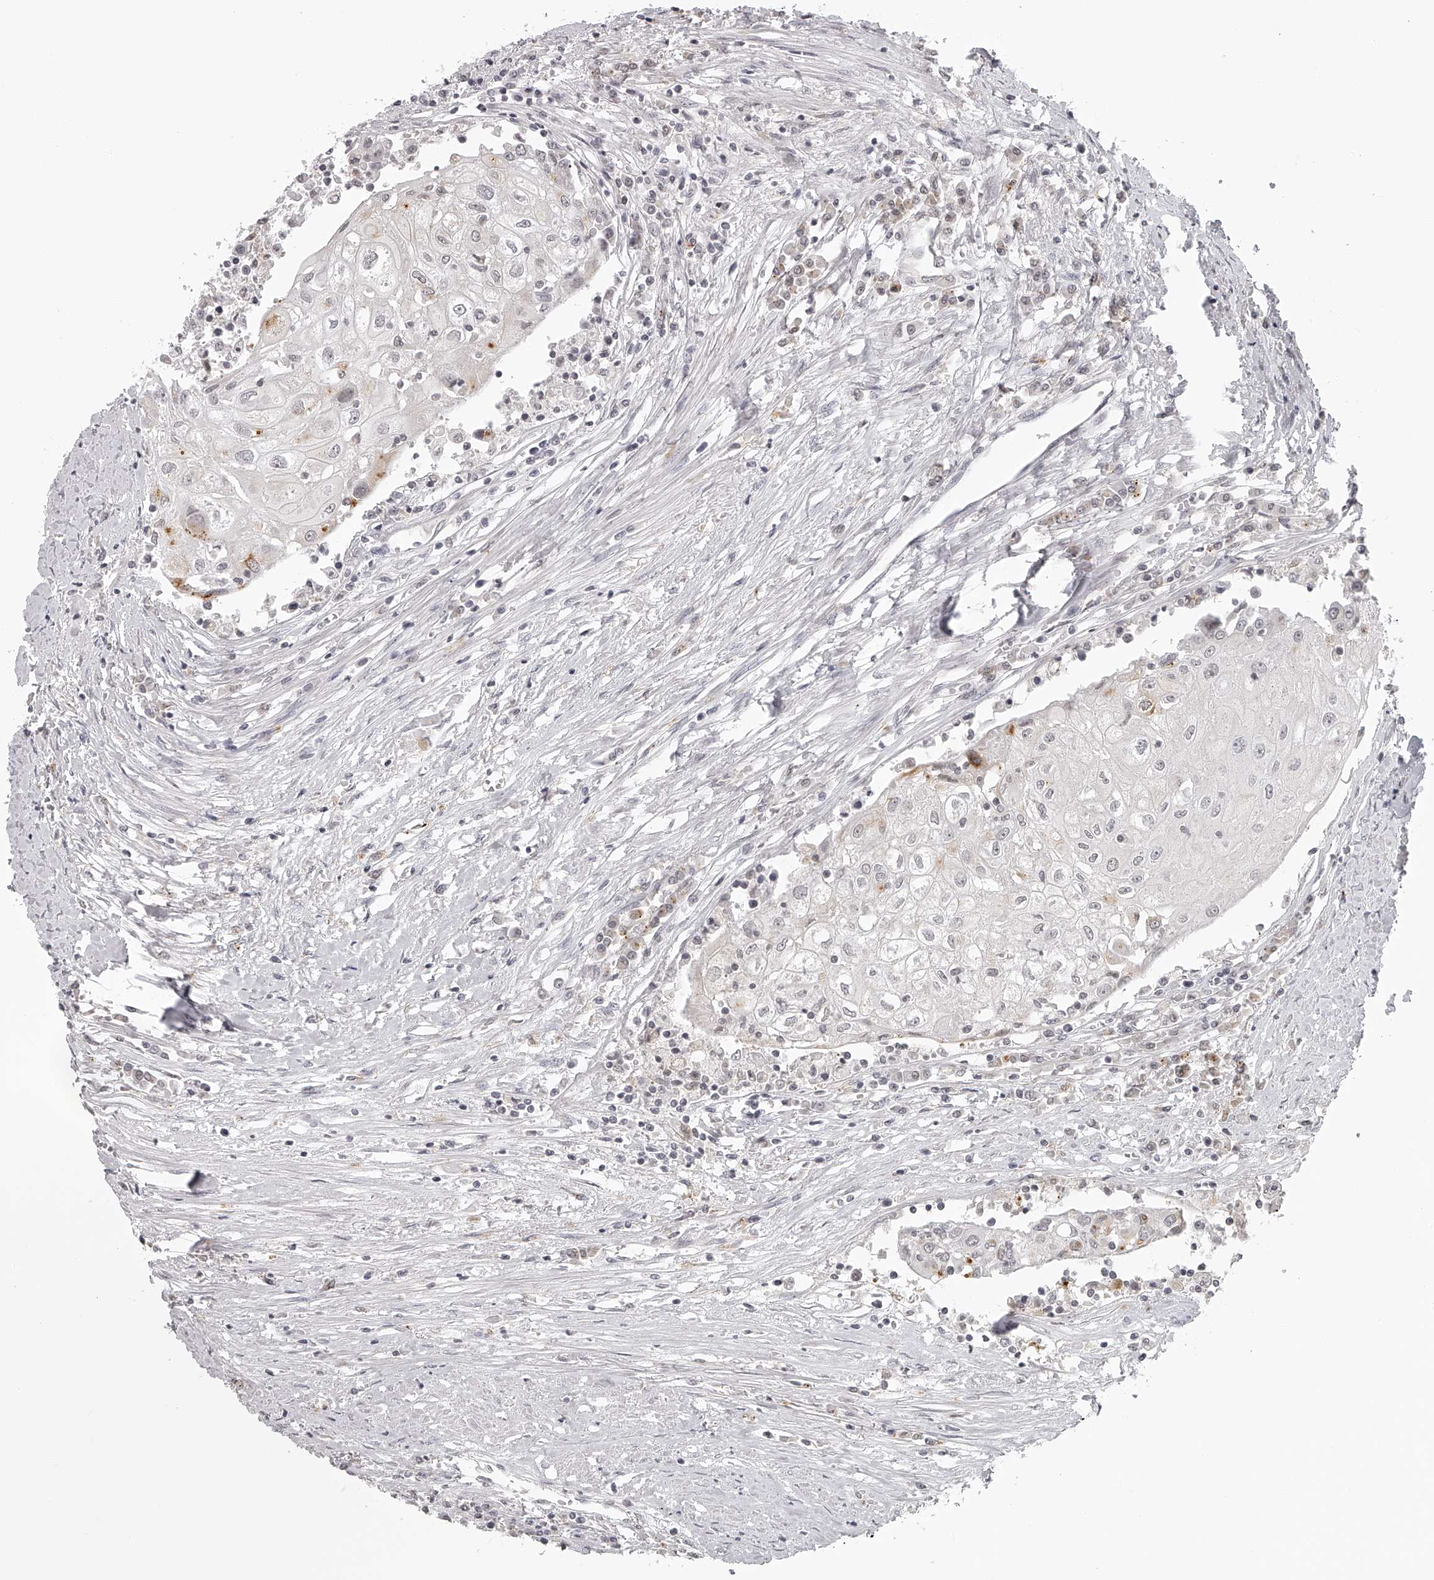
{"staining": {"intensity": "moderate", "quantity": "<25%", "location": "cytoplasmic/membranous"}, "tissue": "urothelial cancer", "cell_type": "Tumor cells", "image_type": "cancer", "snomed": [{"axis": "morphology", "description": "Urothelial carcinoma, High grade"}, {"axis": "topography", "description": "Urinary bladder"}], "caption": "This is a histology image of immunohistochemistry staining of urothelial cancer, which shows moderate staining in the cytoplasmic/membranous of tumor cells.", "gene": "RNF220", "patient": {"sex": "female", "age": 85}}